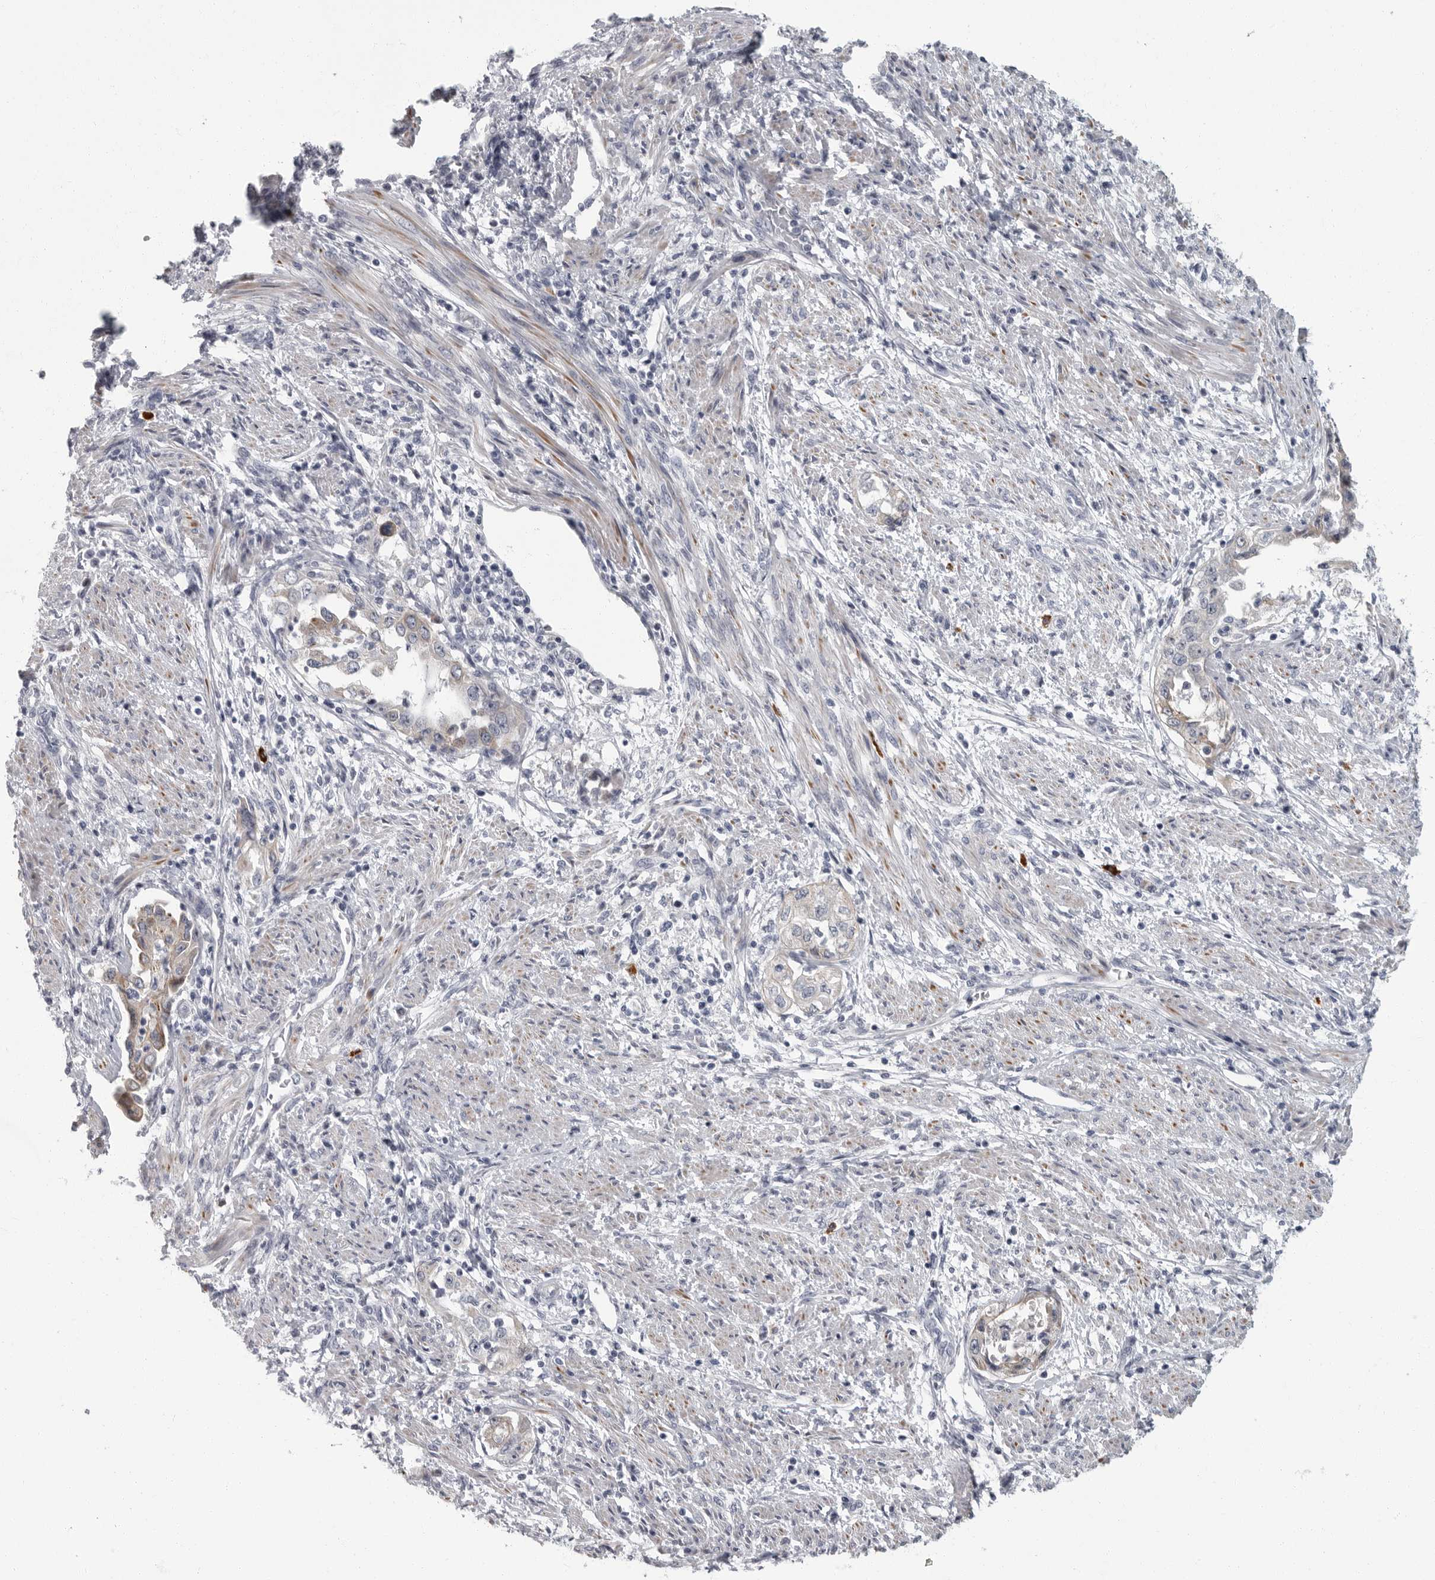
{"staining": {"intensity": "negative", "quantity": "none", "location": "none"}, "tissue": "endometrial cancer", "cell_type": "Tumor cells", "image_type": "cancer", "snomed": [{"axis": "morphology", "description": "Adenocarcinoma, NOS"}, {"axis": "topography", "description": "Endometrium"}], "caption": "Tumor cells show no significant protein positivity in endometrial cancer. Brightfield microscopy of immunohistochemistry stained with DAB (3,3'-diaminobenzidine) (brown) and hematoxylin (blue), captured at high magnification.", "gene": "SLC25A39", "patient": {"sex": "female", "age": 85}}